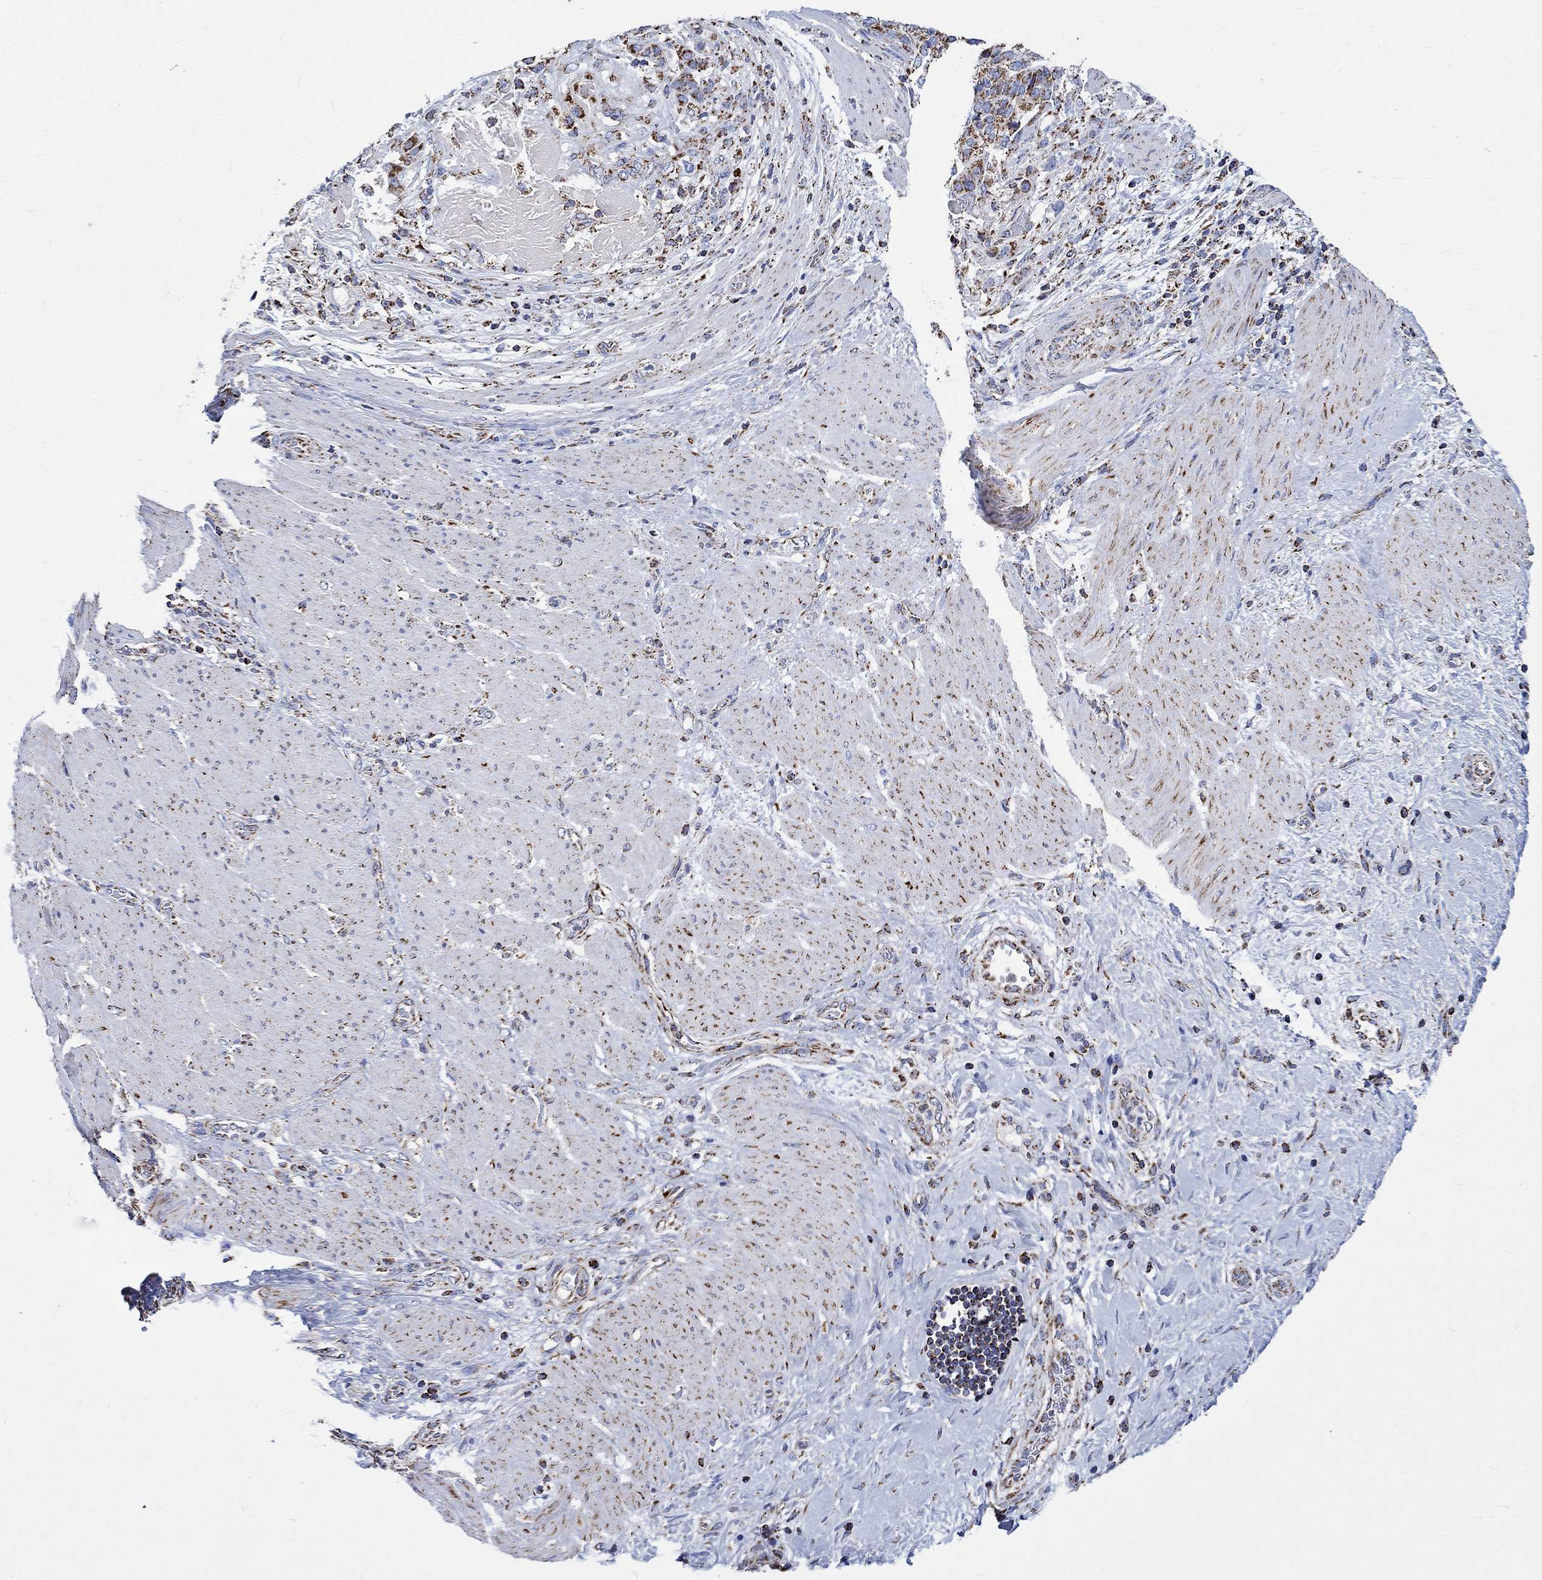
{"staining": {"intensity": "strong", "quantity": ">75%", "location": "cytoplasmic/membranous"}, "tissue": "stomach cancer", "cell_type": "Tumor cells", "image_type": "cancer", "snomed": [{"axis": "morphology", "description": "Adenocarcinoma, NOS"}, {"axis": "topography", "description": "Stomach"}], "caption": "IHC micrograph of stomach adenocarcinoma stained for a protein (brown), which demonstrates high levels of strong cytoplasmic/membranous positivity in approximately >75% of tumor cells.", "gene": "RCE1", "patient": {"sex": "male", "age": 48}}